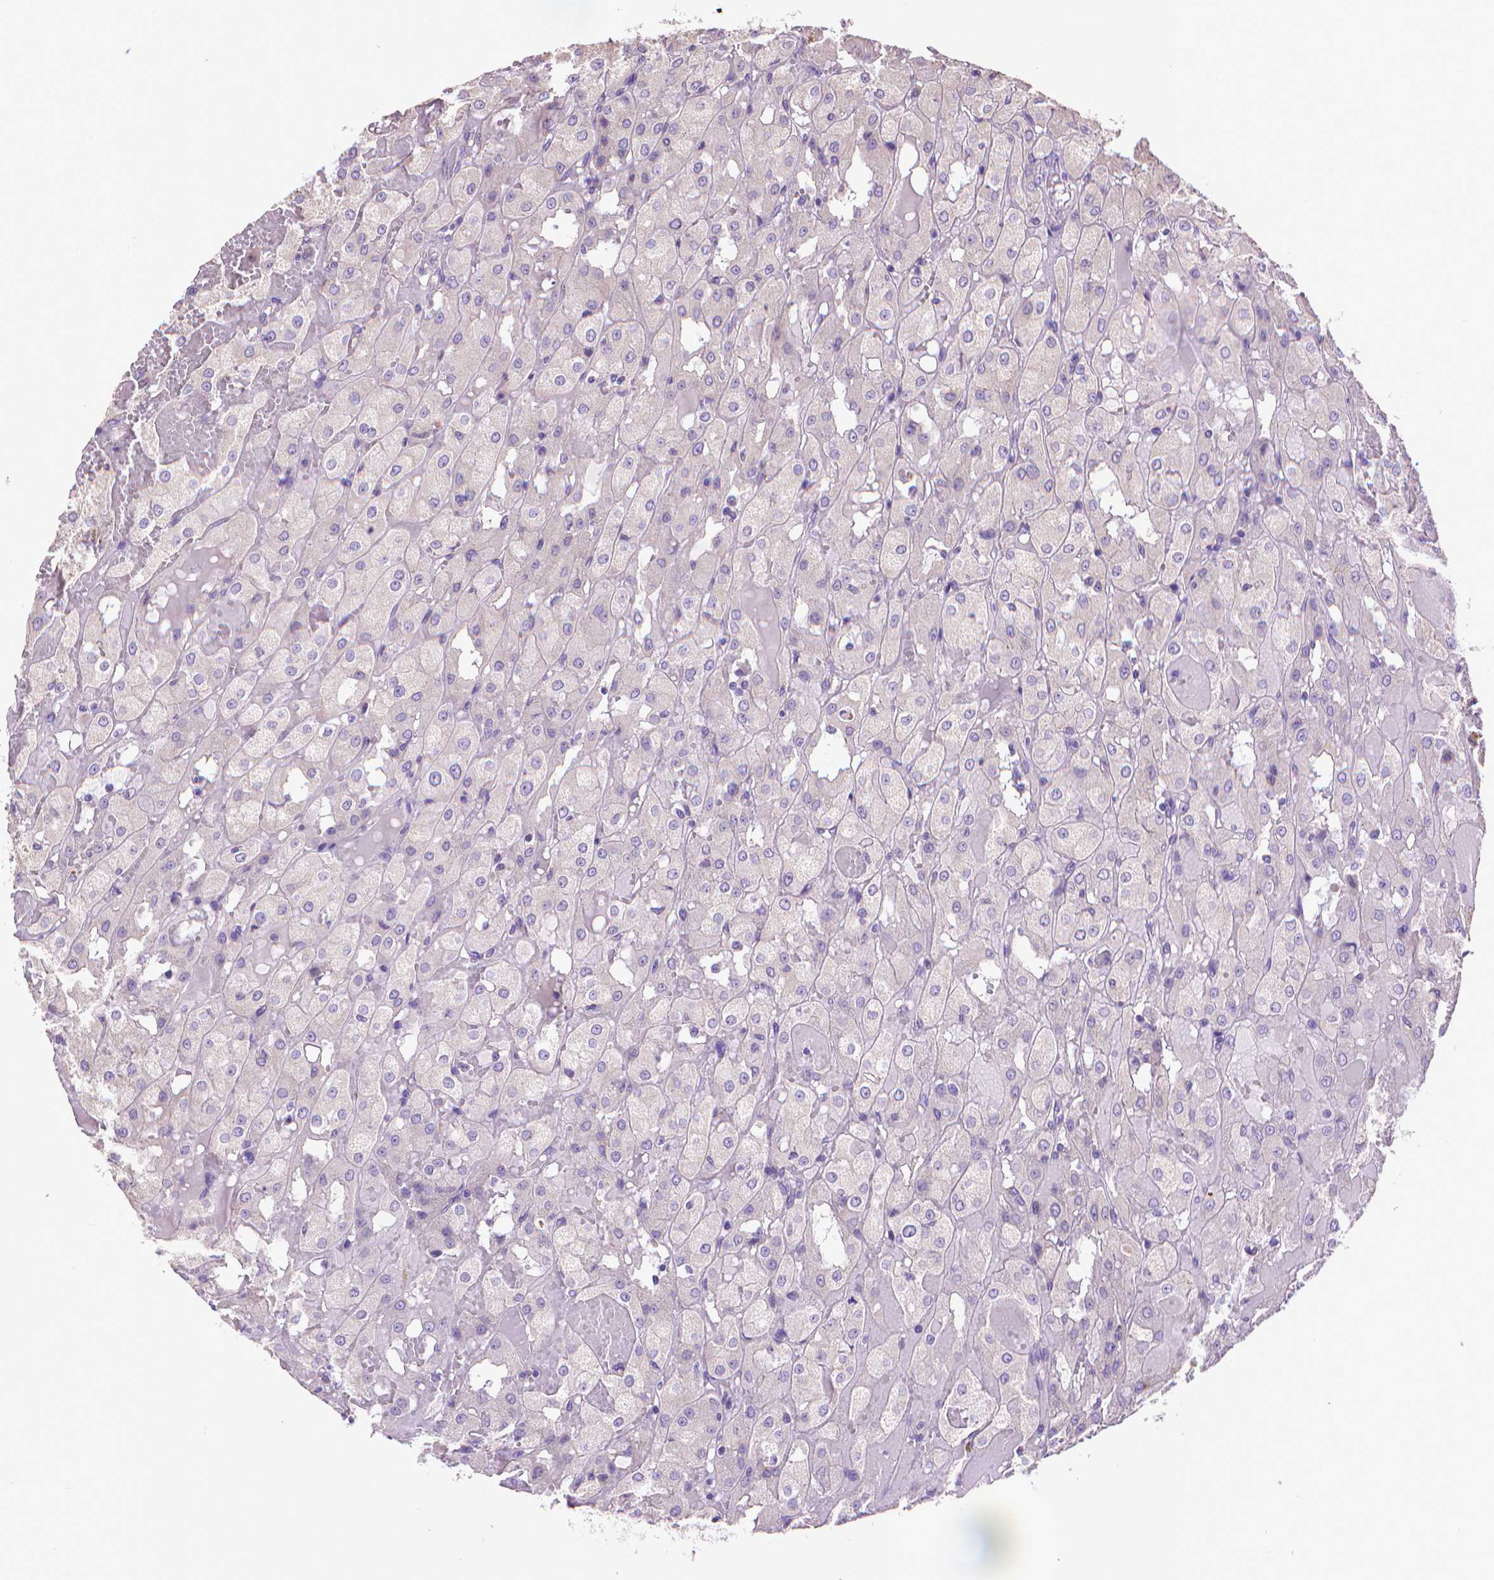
{"staining": {"intensity": "negative", "quantity": "none", "location": "none"}, "tissue": "renal cancer", "cell_type": "Tumor cells", "image_type": "cancer", "snomed": [{"axis": "morphology", "description": "Adenocarcinoma, NOS"}, {"axis": "topography", "description": "Kidney"}], "caption": "Immunohistochemistry (IHC) of renal adenocarcinoma demonstrates no expression in tumor cells.", "gene": "SYN1", "patient": {"sex": "male", "age": 72}}